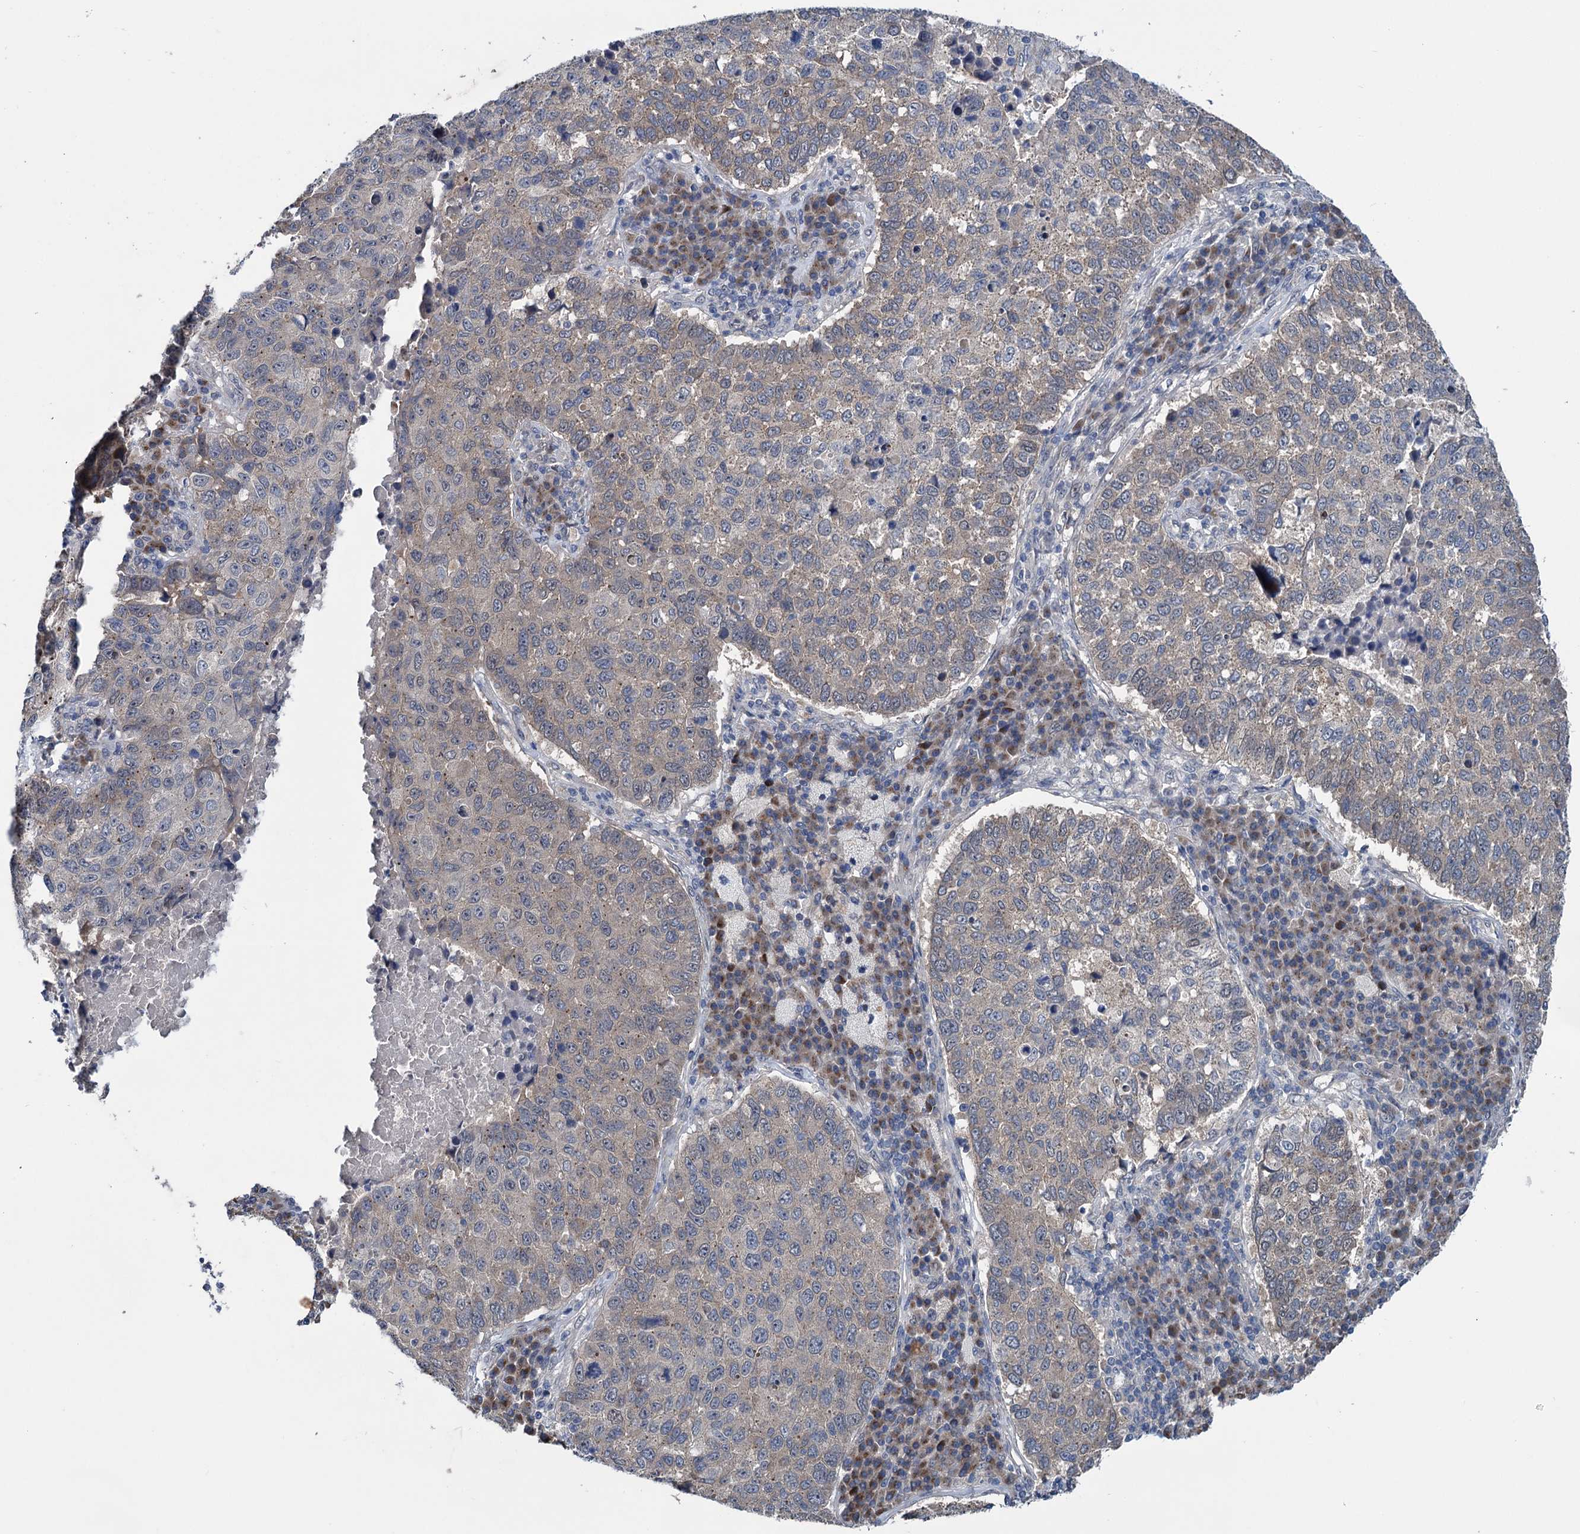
{"staining": {"intensity": "negative", "quantity": "none", "location": "none"}, "tissue": "lung cancer", "cell_type": "Tumor cells", "image_type": "cancer", "snomed": [{"axis": "morphology", "description": "Squamous cell carcinoma, NOS"}, {"axis": "topography", "description": "Lung"}], "caption": "Lung cancer was stained to show a protein in brown. There is no significant positivity in tumor cells.", "gene": "EYA4", "patient": {"sex": "male", "age": 73}}